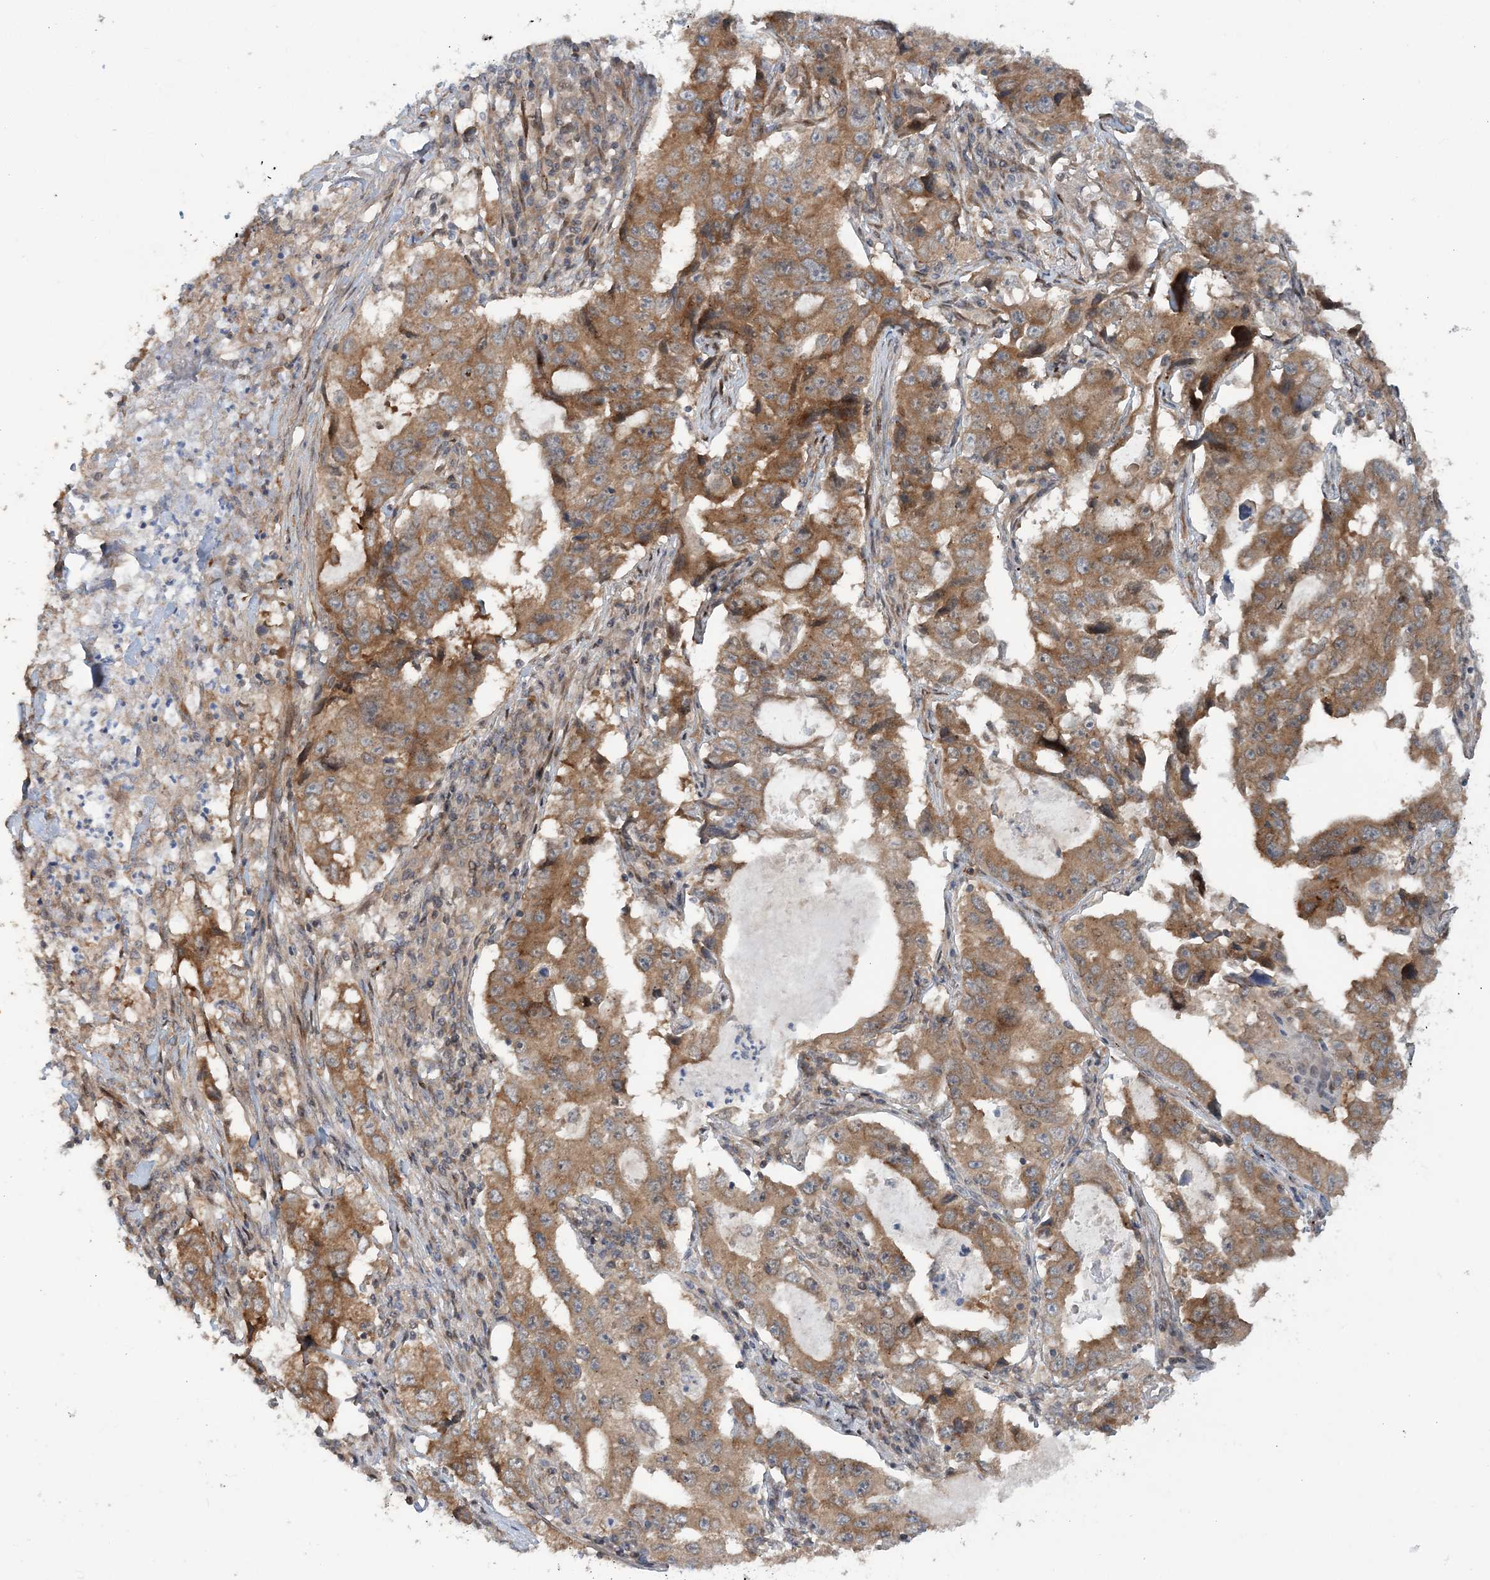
{"staining": {"intensity": "moderate", "quantity": ">75%", "location": "cytoplasmic/membranous"}, "tissue": "lung cancer", "cell_type": "Tumor cells", "image_type": "cancer", "snomed": [{"axis": "morphology", "description": "Adenocarcinoma, NOS"}, {"axis": "topography", "description": "Lung"}], "caption": "DAB immunohistochemical staining of human adenocarcinoma (lung) displays moderate cytoplasmic/membranous protein staining in about >75% of tumor cells. (DAB = brown stain, brightfield microscopy at high magnification).", "gene": "GEMIN5", "patient": {"sex": "female", "age": 51}}